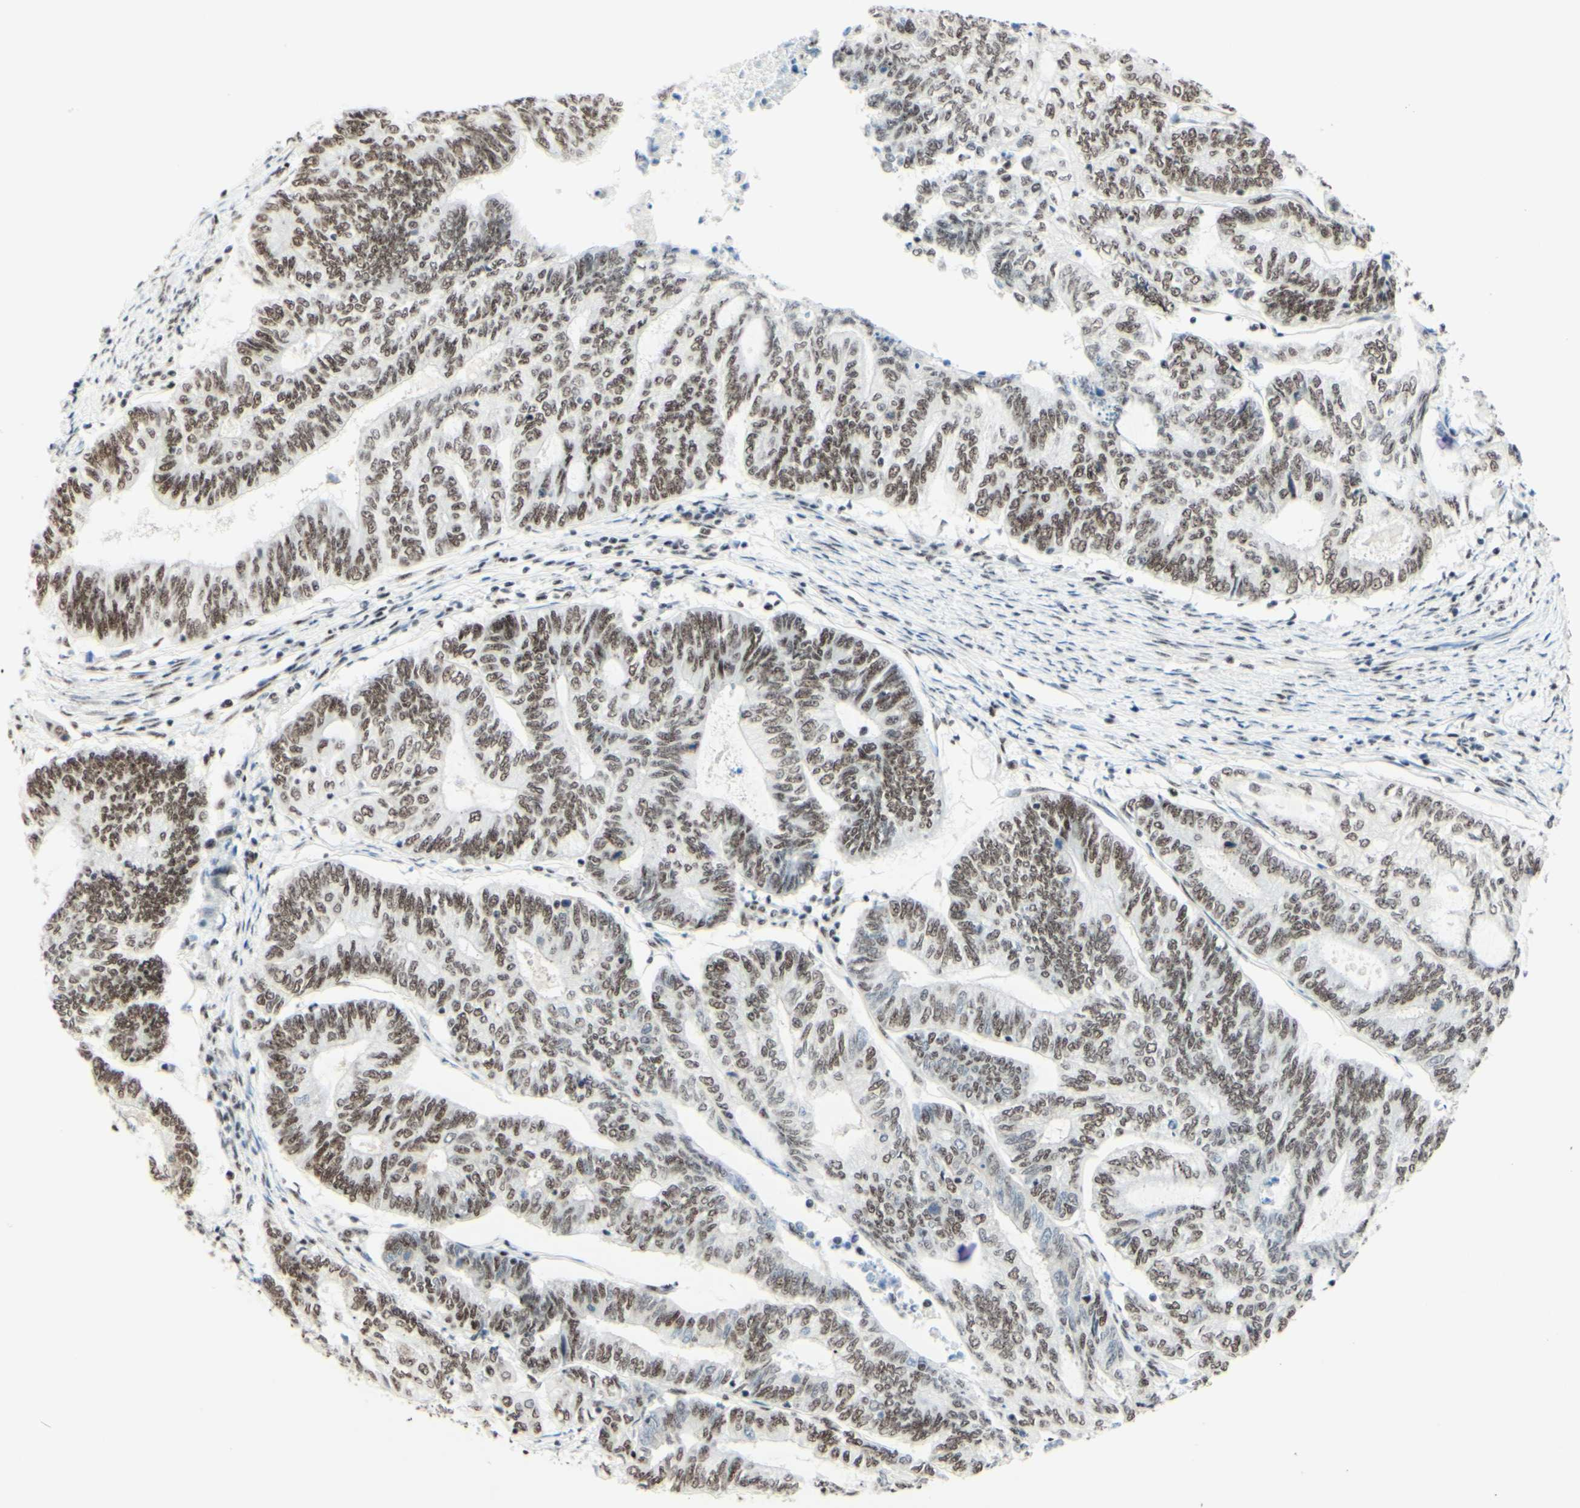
{"staining": {"intensity": "weak", "quantity": ">75%", "location": "nuclear"}, "tissue": "endometrial cancer", "cell_type": "Tumor cells", "image_type": "cancer", "snomed": [{"axis": "morphology", "description": "Adenocarcinoma, NOS"}, {"axis": "topography", "description": "Uterus"}, {"axis": "topography", "description": "Endometrium"}], "caption": "DAB (3,3'-diaminobenzidine) immunohistochemical staining of human endometrial cancer displays weak nuclear protein staining in about >75% of tumor cells. (brown staining indicates protein expression, while blue staining denotes nuclei).", "gene": "WTAP", "patient": {"sex": "female", "age": 70}}